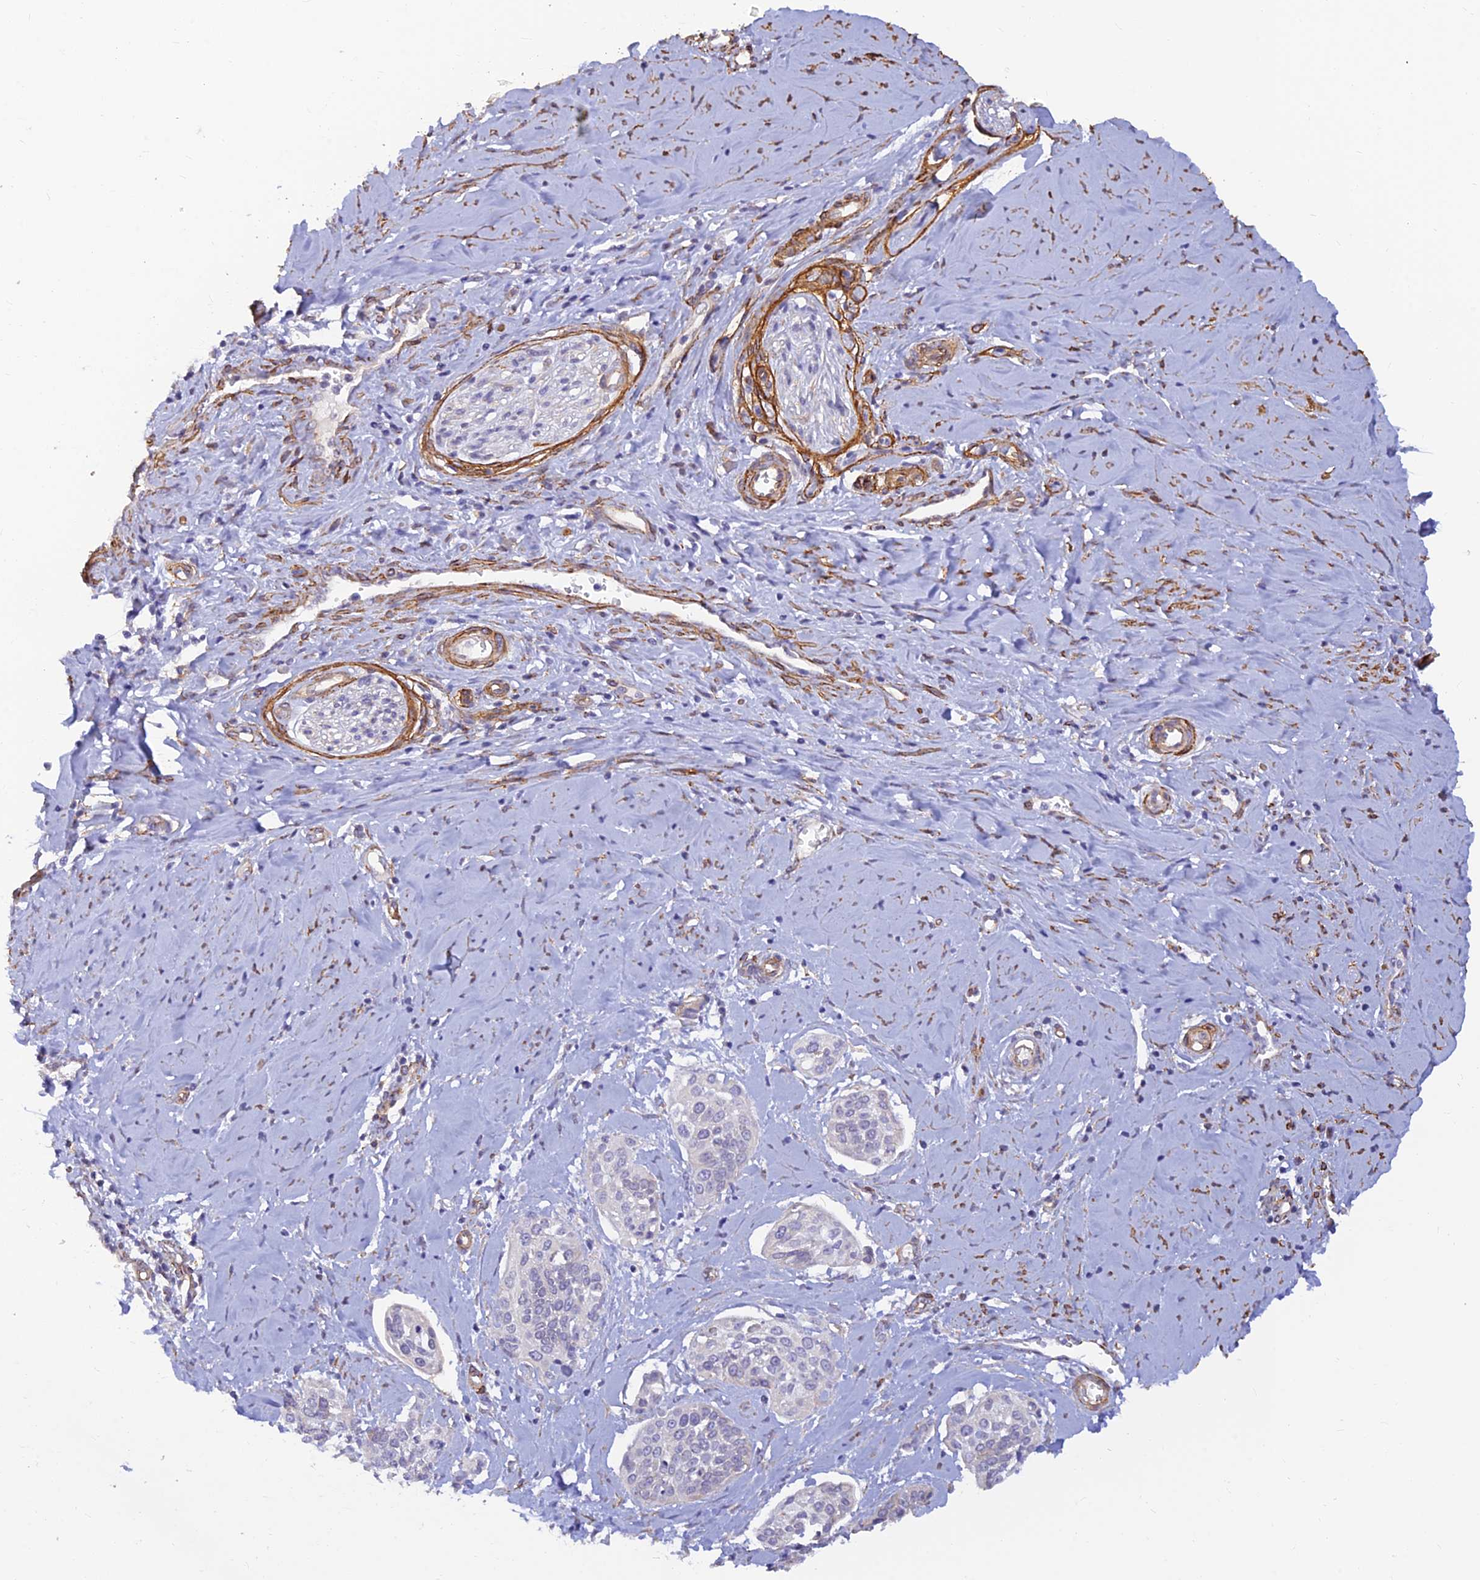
{"staining": {"intensity": "negative", "quantity": "none", "location": "none"}, "tissue": "cervical cancer", "cell_type": "Tumor cells", "image_type": "cancer", "snomed": [{"axis": "morphology", "description": "Squamous cell carcinoma, NOS"}, {"axis": "topography", "description": "Cervix"}], "caption": "Immunohistochemical staining of human squamous cell carcinoma (cervical) exhibits no significant expression in tumor cells. (Stains: DAB (3,3'-diaminobenzidine) IHC with hematoxylin counter stain, Microscopy: brightfield microscopy at high magnification).", "gene": "ALDH1L2", "patient": {"sex": "female", "age": 44}}